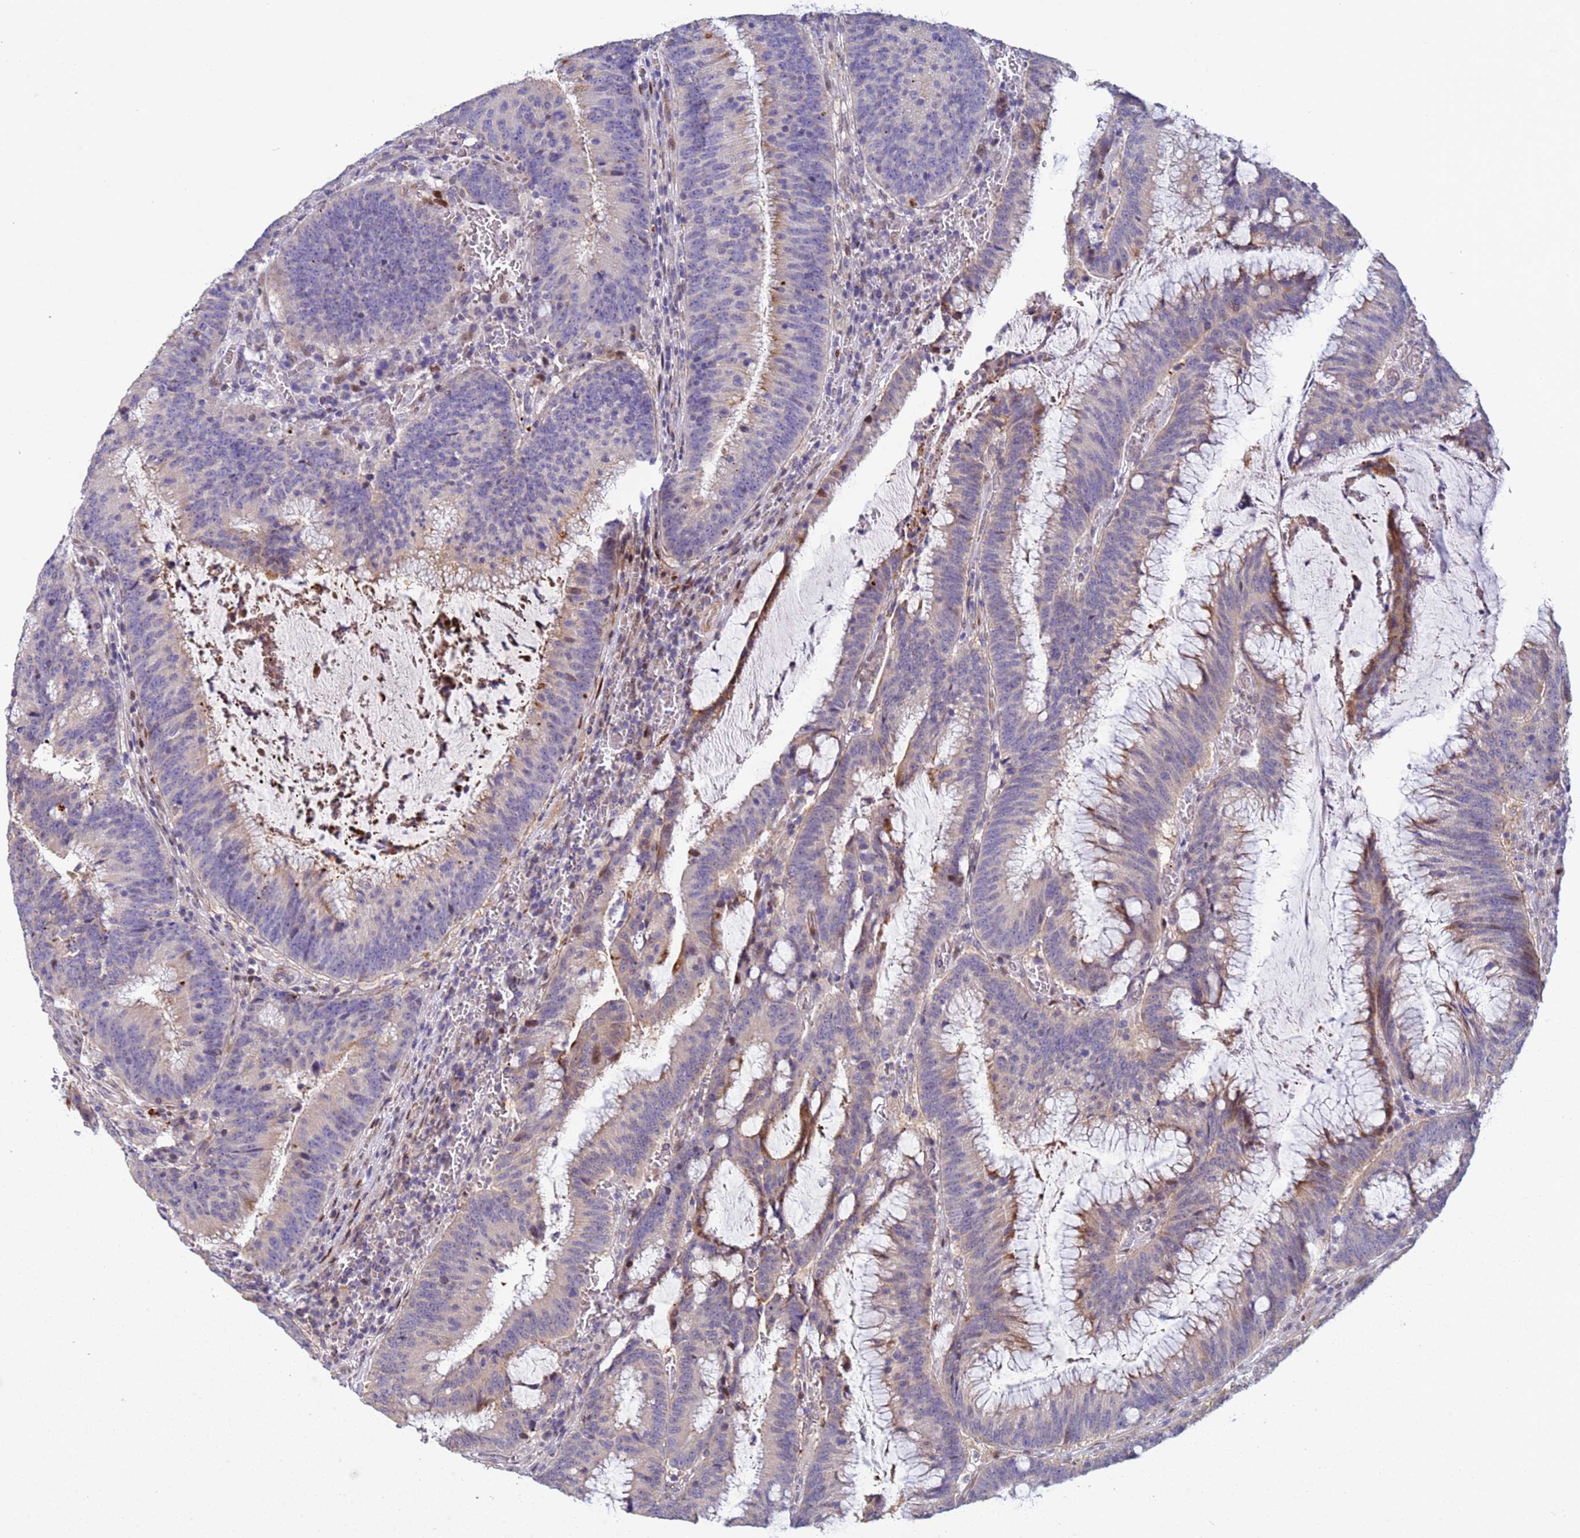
{"staining": {"intensity": "moderate", "quantity": "<25%", "location": "cytoplasmic/membranous"}, "tissue": "colorectal cancer", "cell_type": "Tumor cells", "image_type": "cancer", "snomed": [{"axis": "morphology", "description": "Adenocarcinoma, NOS"}, {"axis": "topography", "description": "Rectum"}], "caption": "This histopathology image demonstrates IHC staining of colorectal cancer, with low moderate cytoplasmic/membranous expression in about <25% of tumor cells.", "gene": "PPP6R1", "patient": {"sex": "female", "age": 77}}